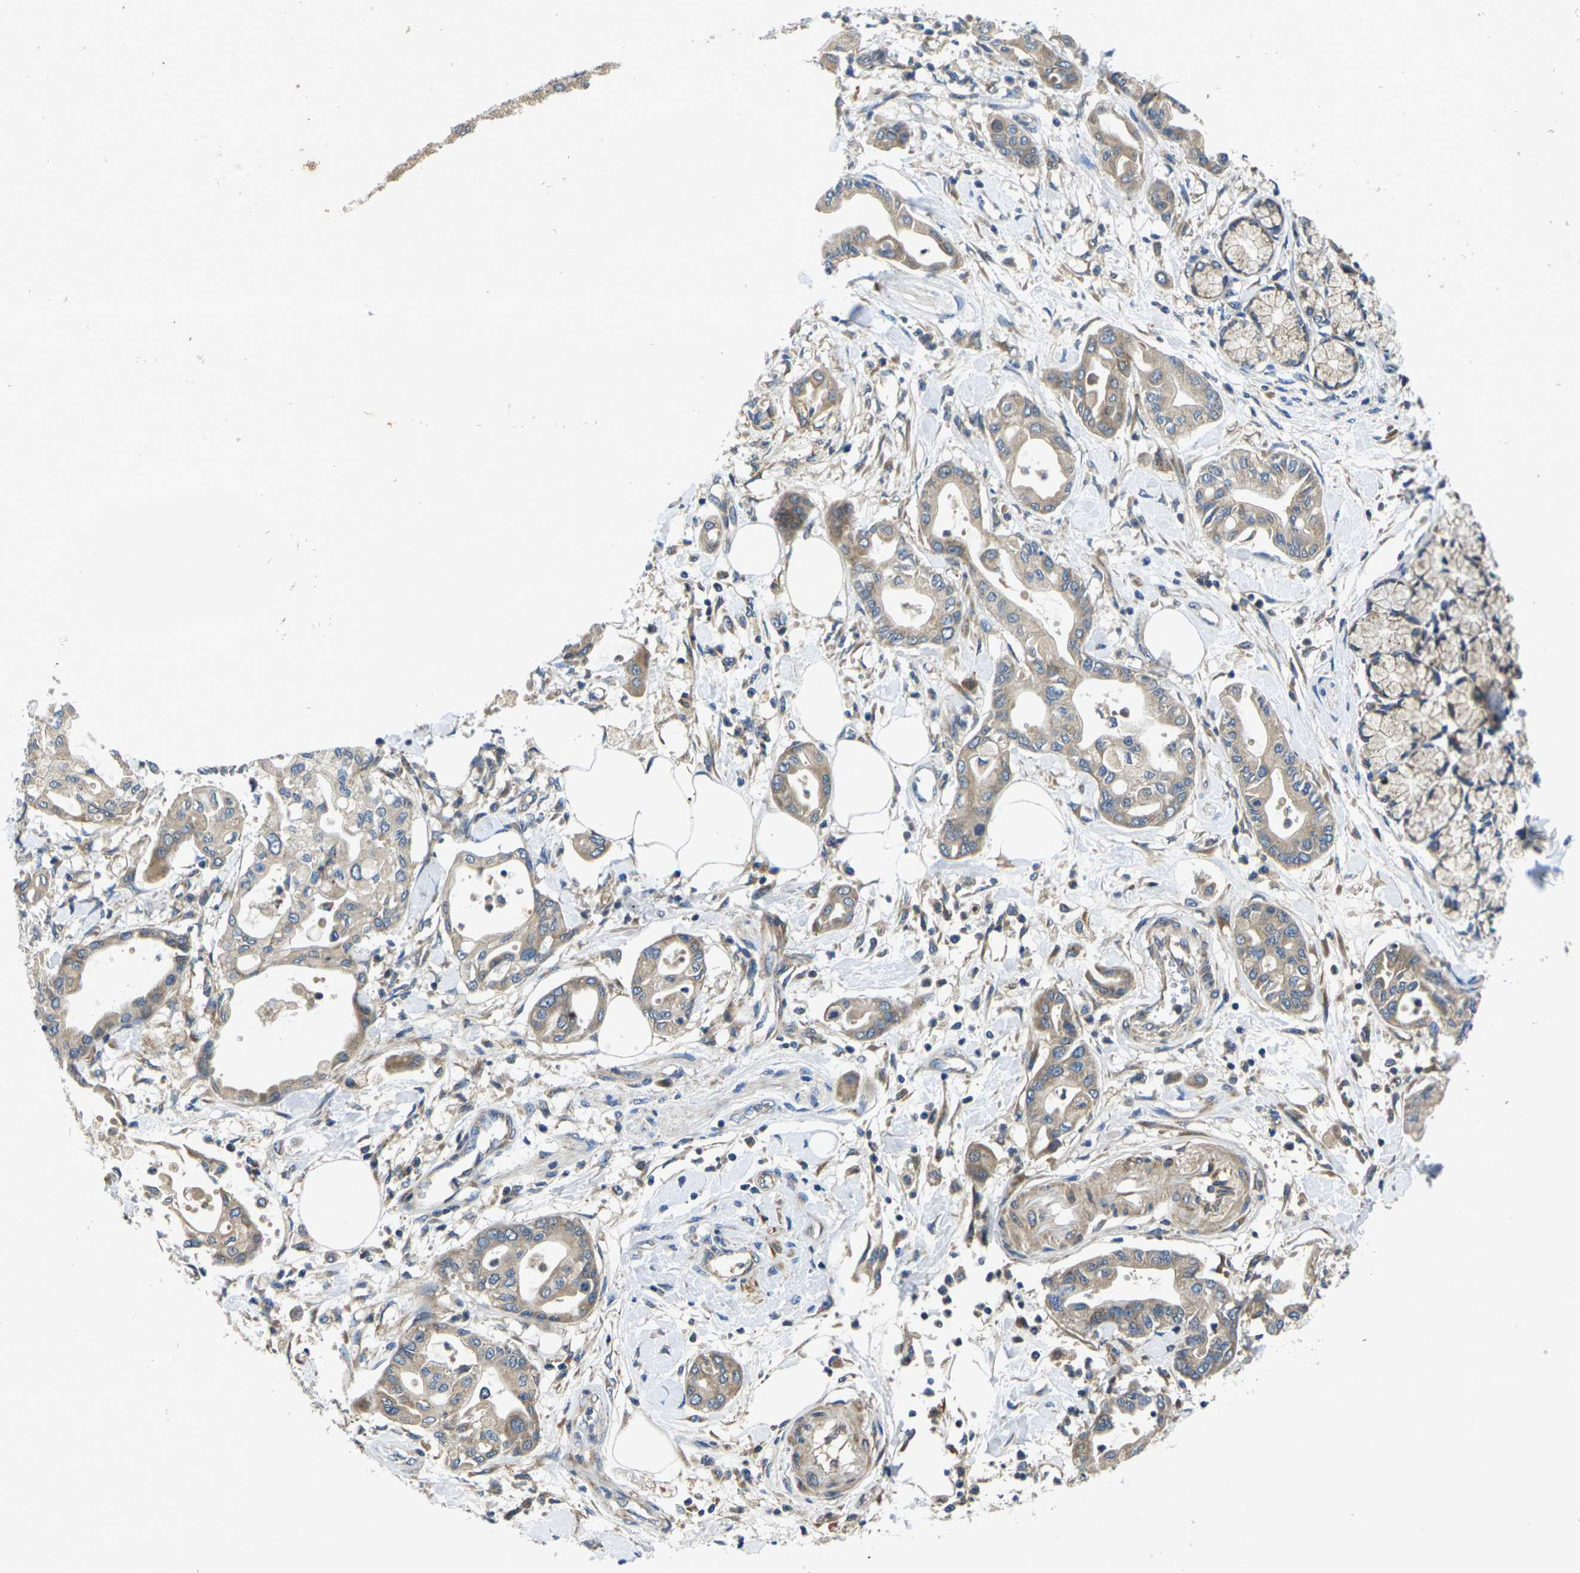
{"staining": {"intensity": "moderate", "quantity": "25%-75%", "location": "cytoplasmic/membranous"}, "tissue": "pancreatic cancer", "cell_type": "Tumor cells", "image_type": "cancer", "snomed": [{"axis": "morphology", "description": "Adenocarcinoma, NOS"}, {"axis": "morphology", "description": "Adenocarcinoma, metastatic, NOS"}, {"axis": "topography", "description": "Lymph node"}, {"axis": "topography", "description": "Pancreas"}, {"axis": "topography", "description": "Duodenum"}], "caption": "IHC of pancreatic cancer (adenocarcinoma) reveals medium levels of moderate cytoplasmic/membranous positivity in approximately 25%-75% of tumor cells. Immunohistochemistry (ihc) stains the protein of interest in brown and the nuclei are stained blue.", "gene": "KIF1B", "patient": {"sex": "female", "age": 64}}